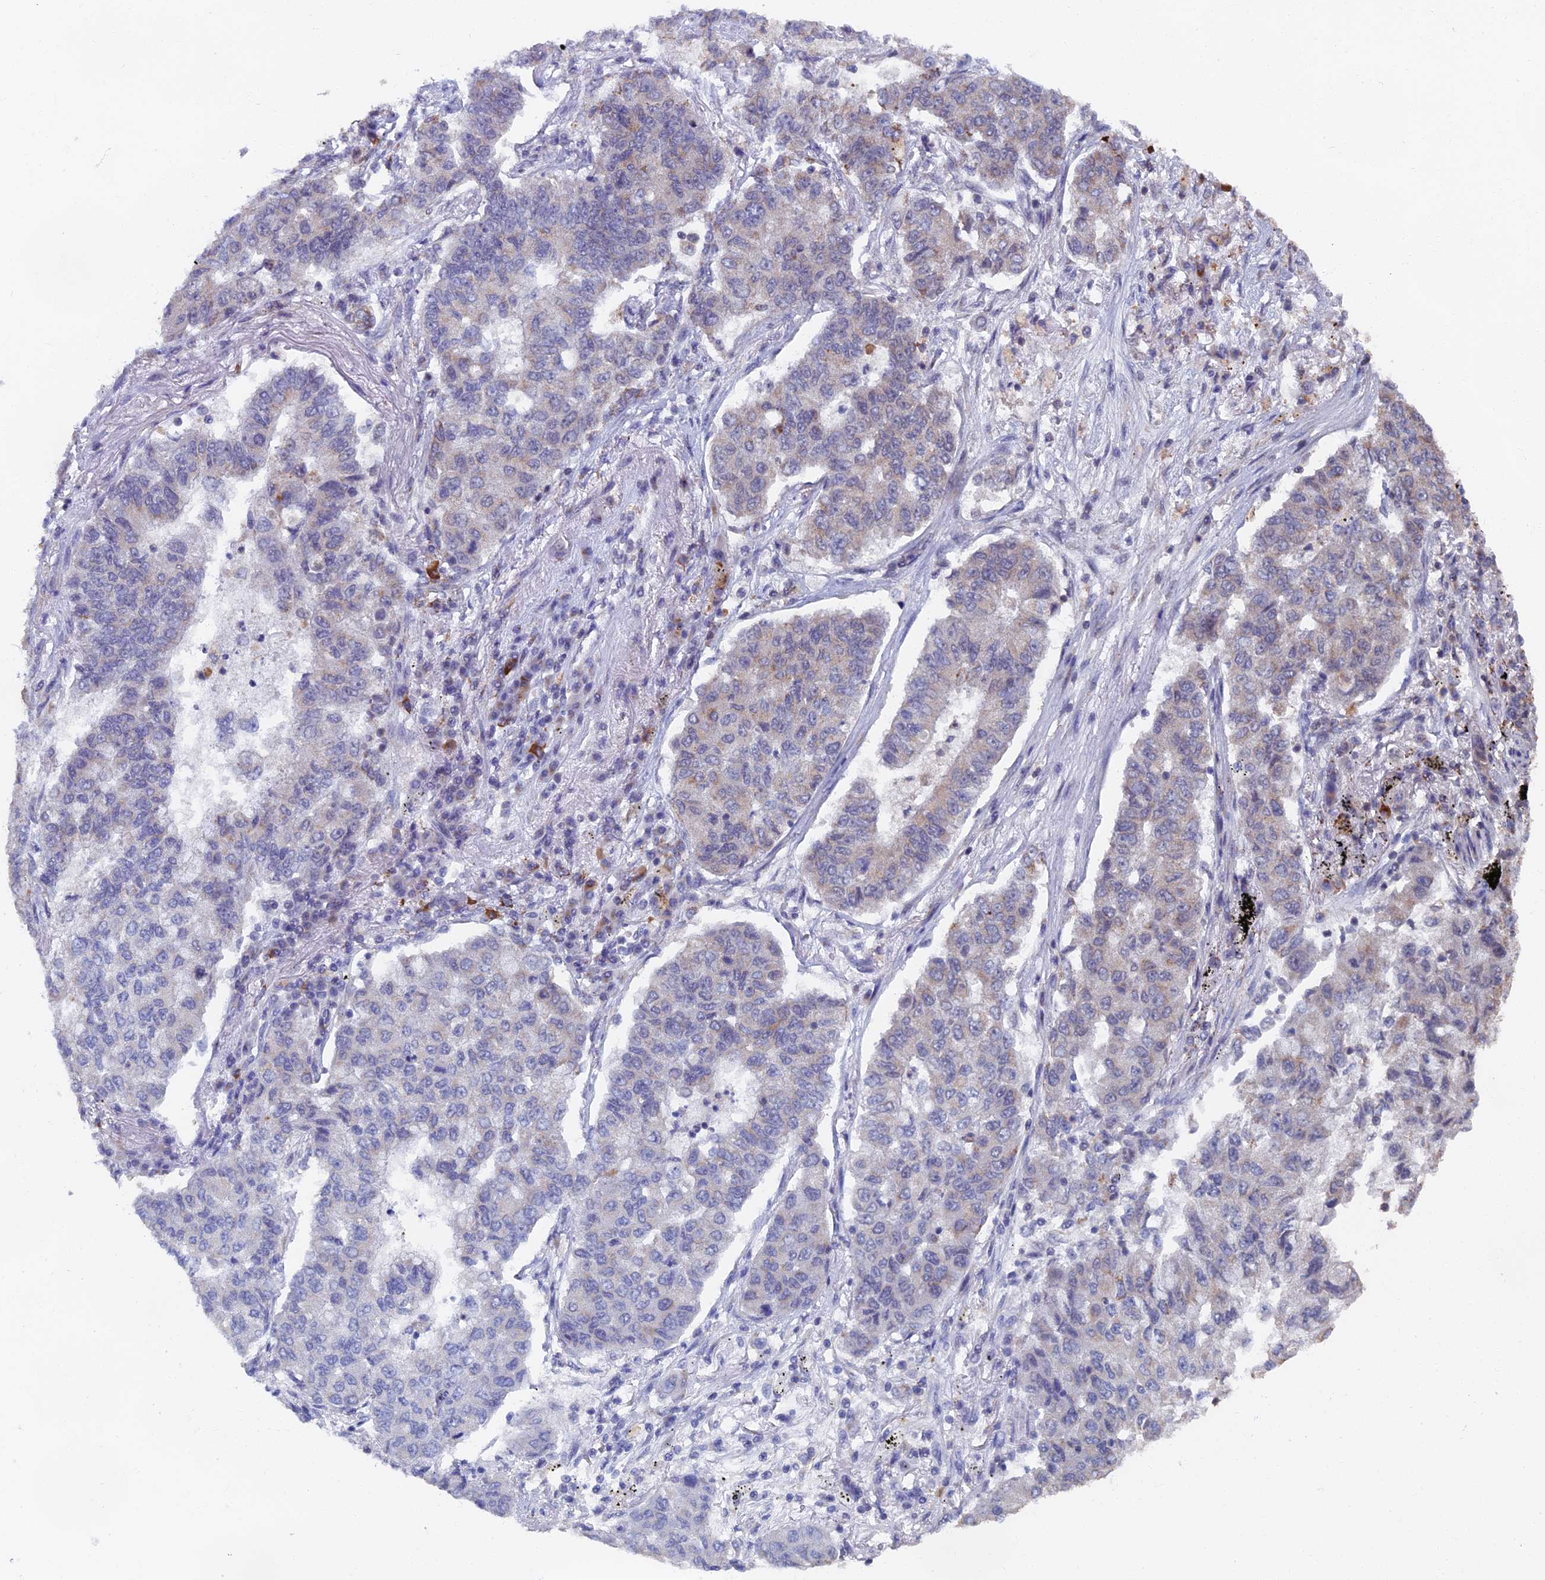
{"staining": {"intensity": "negative", "quantity": "none", "location": "none"}, "tissue": "lung cancer", "cell_type": "Tumor cells", "image_type": "cancer", "snomed": [{"axis": "morphology", "description": "Squamous cell carcinoma, NOS"}, {"axis": "topography", "description": "Lung"}], "caption": "IHC of squamous cell carcinoma (lung) exhibits no positivity in tumor cells.", "gene": "RASGRF1", "patient": {"sex": "male", "age": 74}}